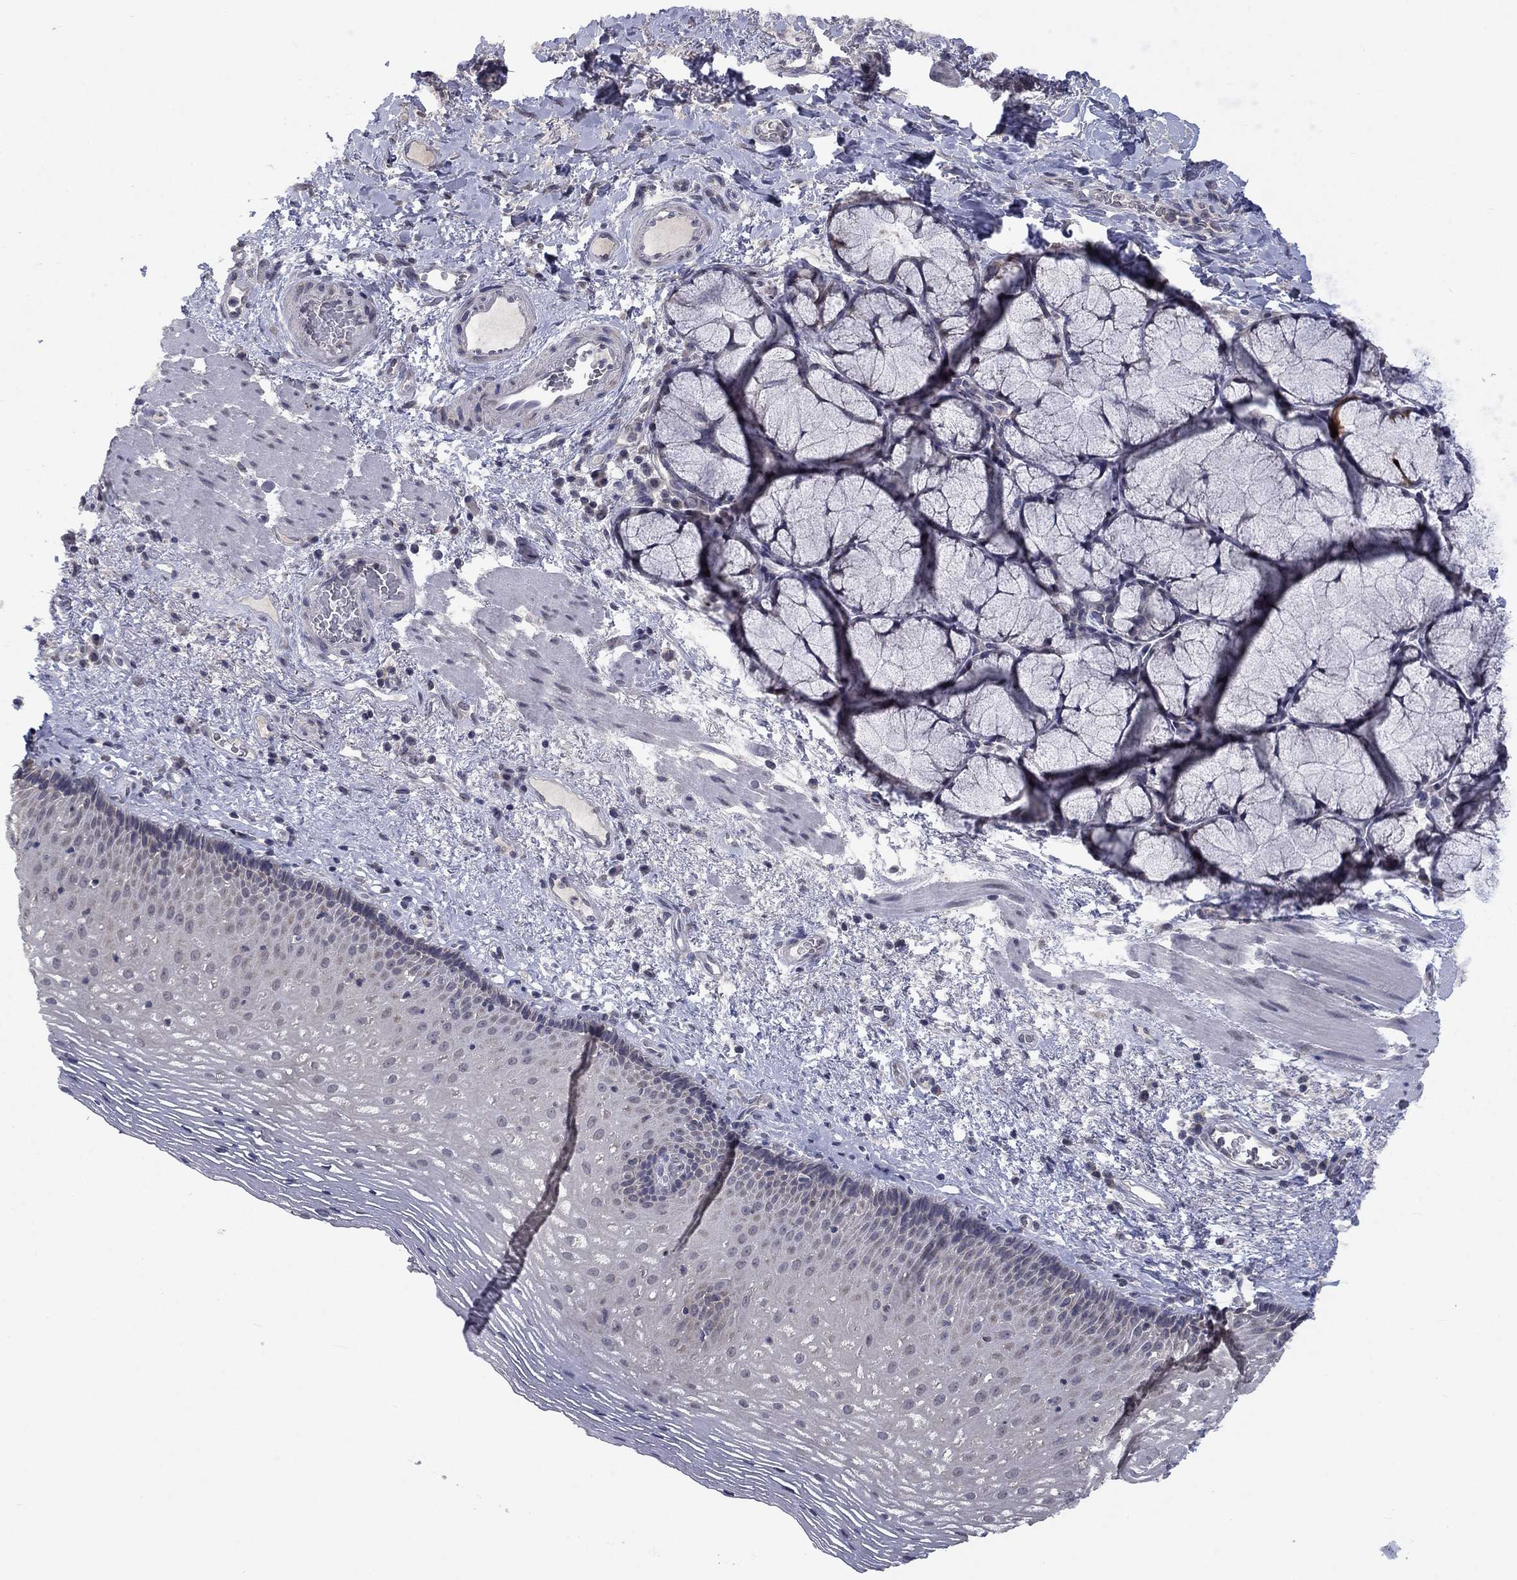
{"staining": {"intensity": "negative", "quantity": "none", "location": "none"}, "tissue": "esophagus", "cell_type": "Squamous epithelial cells", "image_type": "normal", "snomed": [{"axis": "morphology", "description": "Normal tissue, NOS"}, {"axis": "topography", "description": "Esophagus"}], "caption": "This is an immunohistochemistry histopathology image of normal esophagus. There is no staining in squamous epithelial cells.", "gene": "SPATA33", "patient": {"sex": "male", "age": 76}}